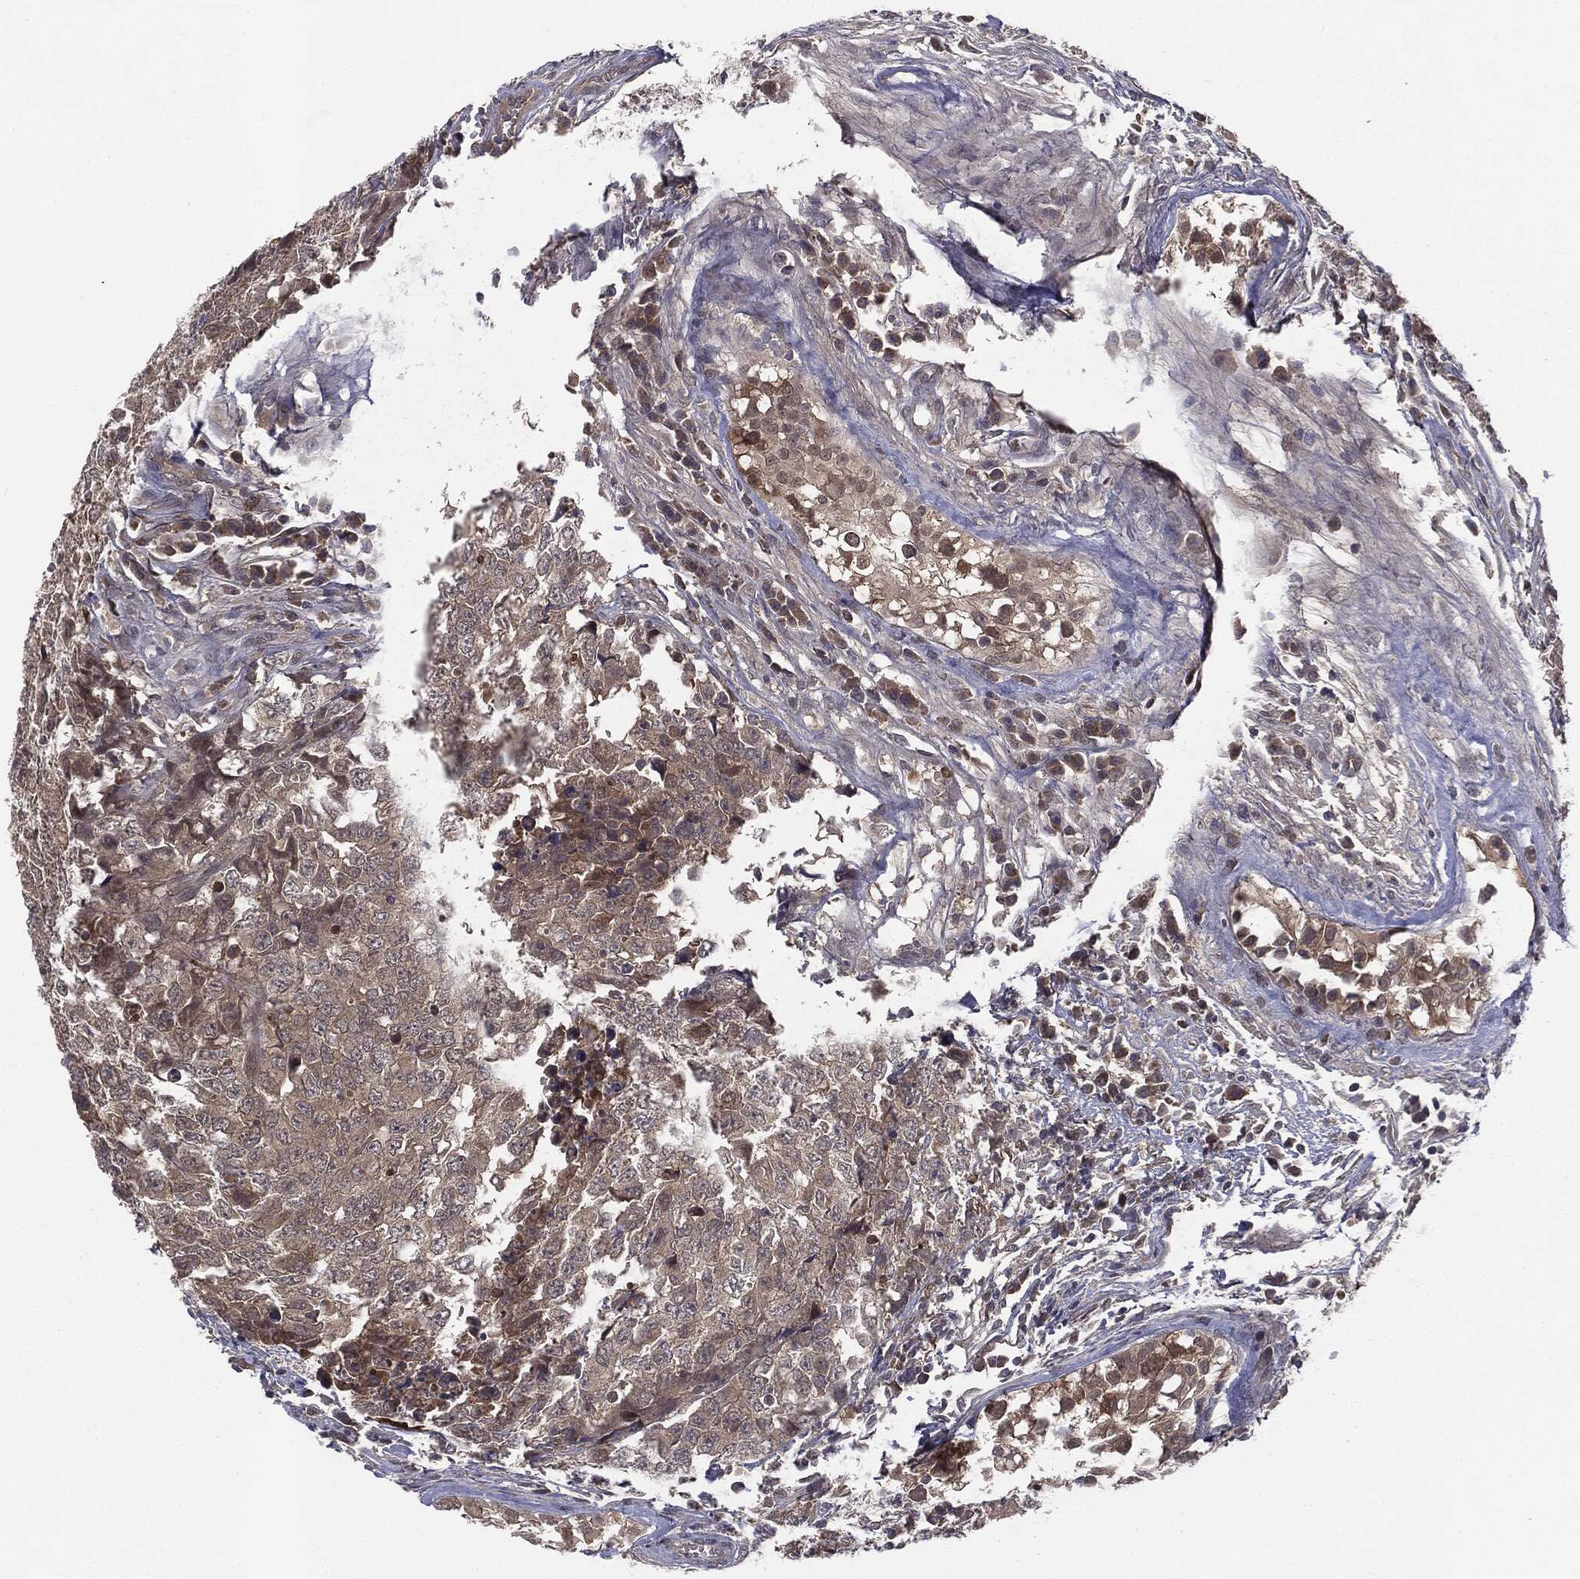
{"staining": {"intensity": "negative", "quantity": "none", "location": "none"}, "tissue": "testis cancer", "cell_type": "Tumor cells", "image_type": "cancer", "snomed": [{"axis": "morphology", "description": "Carcinoma, Embryonal, NOS"}, {"axis": "topography", "description": "Testis"}], "caption": "There is no significant staining in tumor cells of testis embryonal carcinoma.", "gene": "KRT7", "patient": {"sex": "male", "age": 23}}